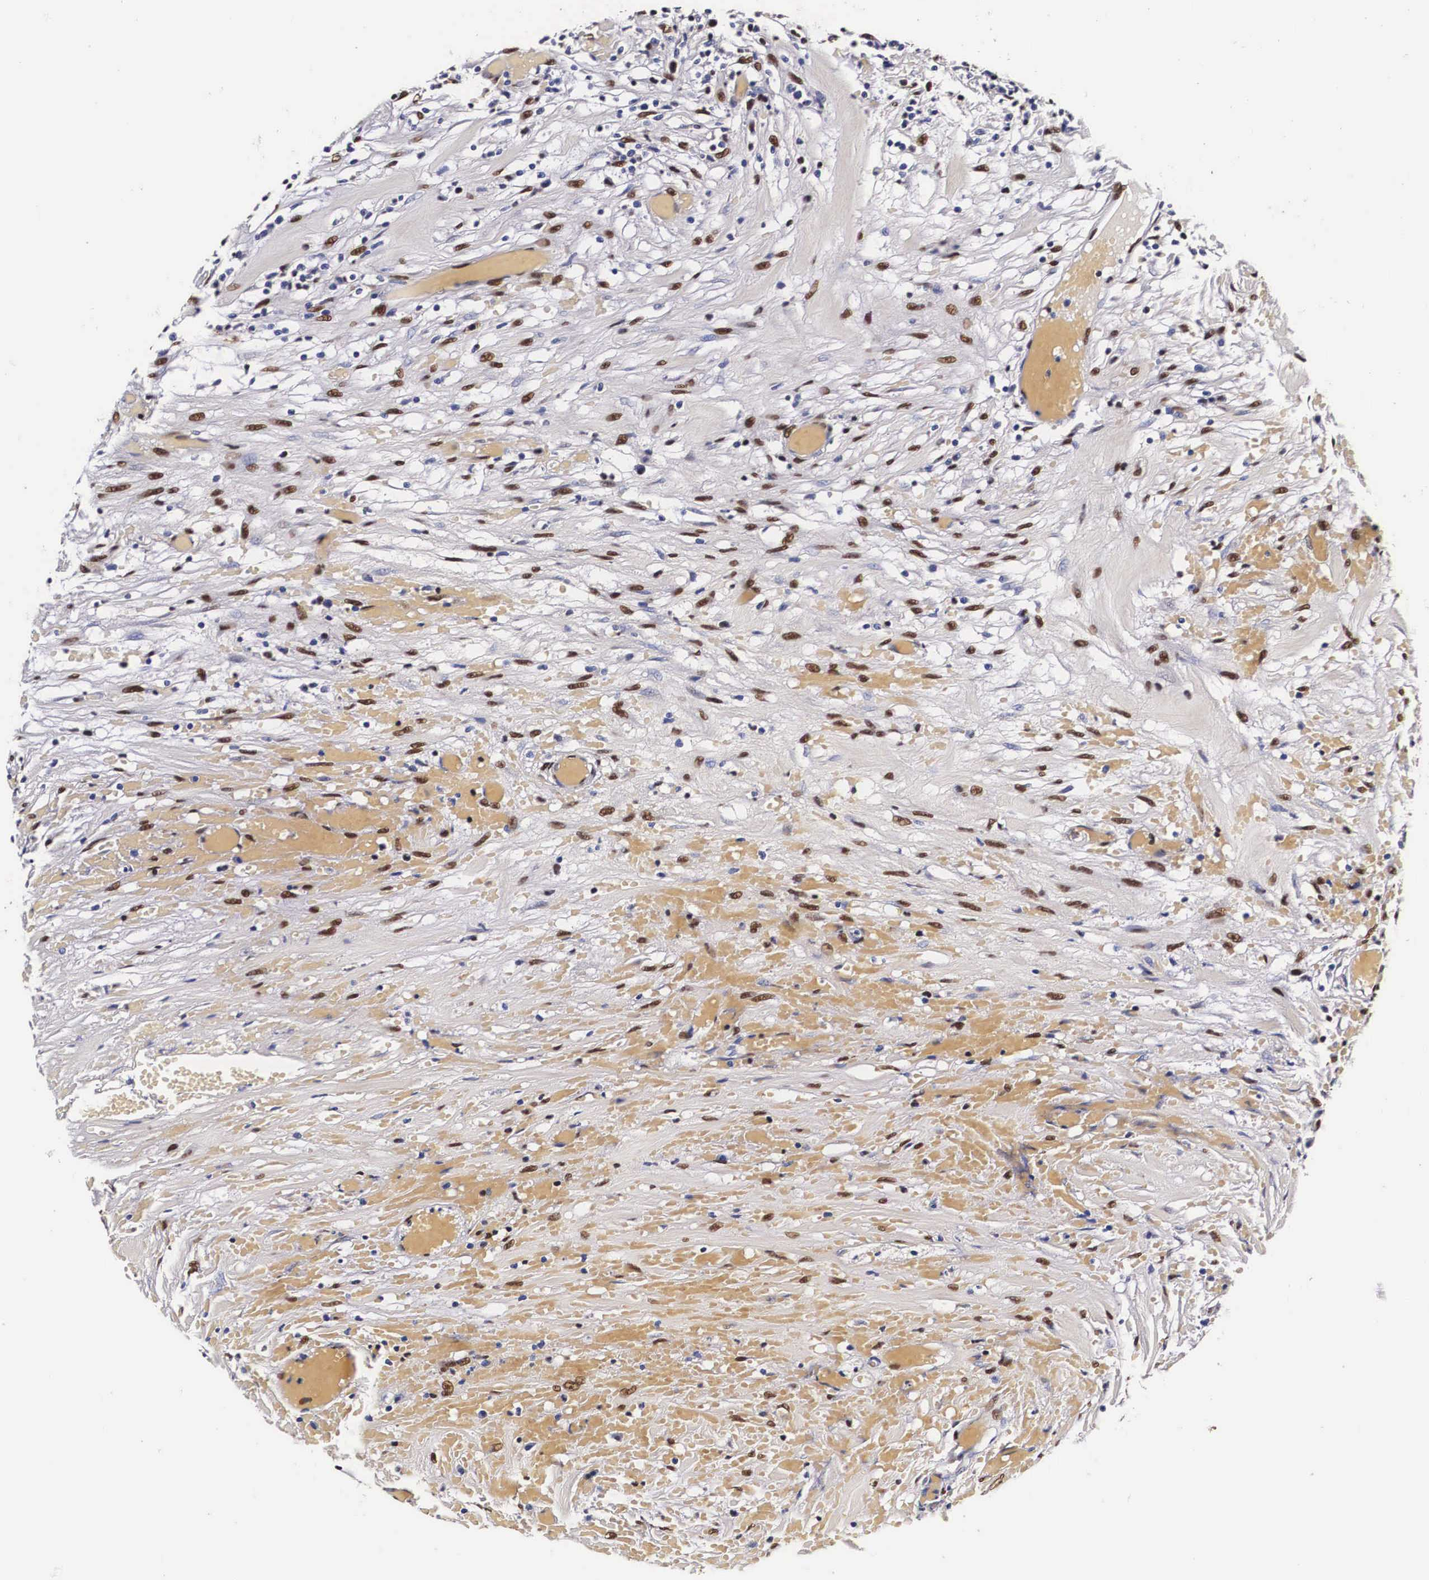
{"staining": {"intensity": "weak", "quantity": "25%-75%", "location": "nuclear"}, "tissue": "lymphoma", "cell_type": "Tumor cells", "image_type": "cancer", "snomed": [{"axis": "morphology", "description": "Malignant lymphoma, non-Hodgkin's type, High grade"}, {"axis": "topography", "description": "Colon"}], "caption": "Tumor cells exhibit low levels of weak nuclear positivity in about 25%-75% of cells in human lymphoma. (IHC, brightfield microscopy, high magnification).", "gene": "PABPN1", "patient": {"sex": "male", "age": 82}}